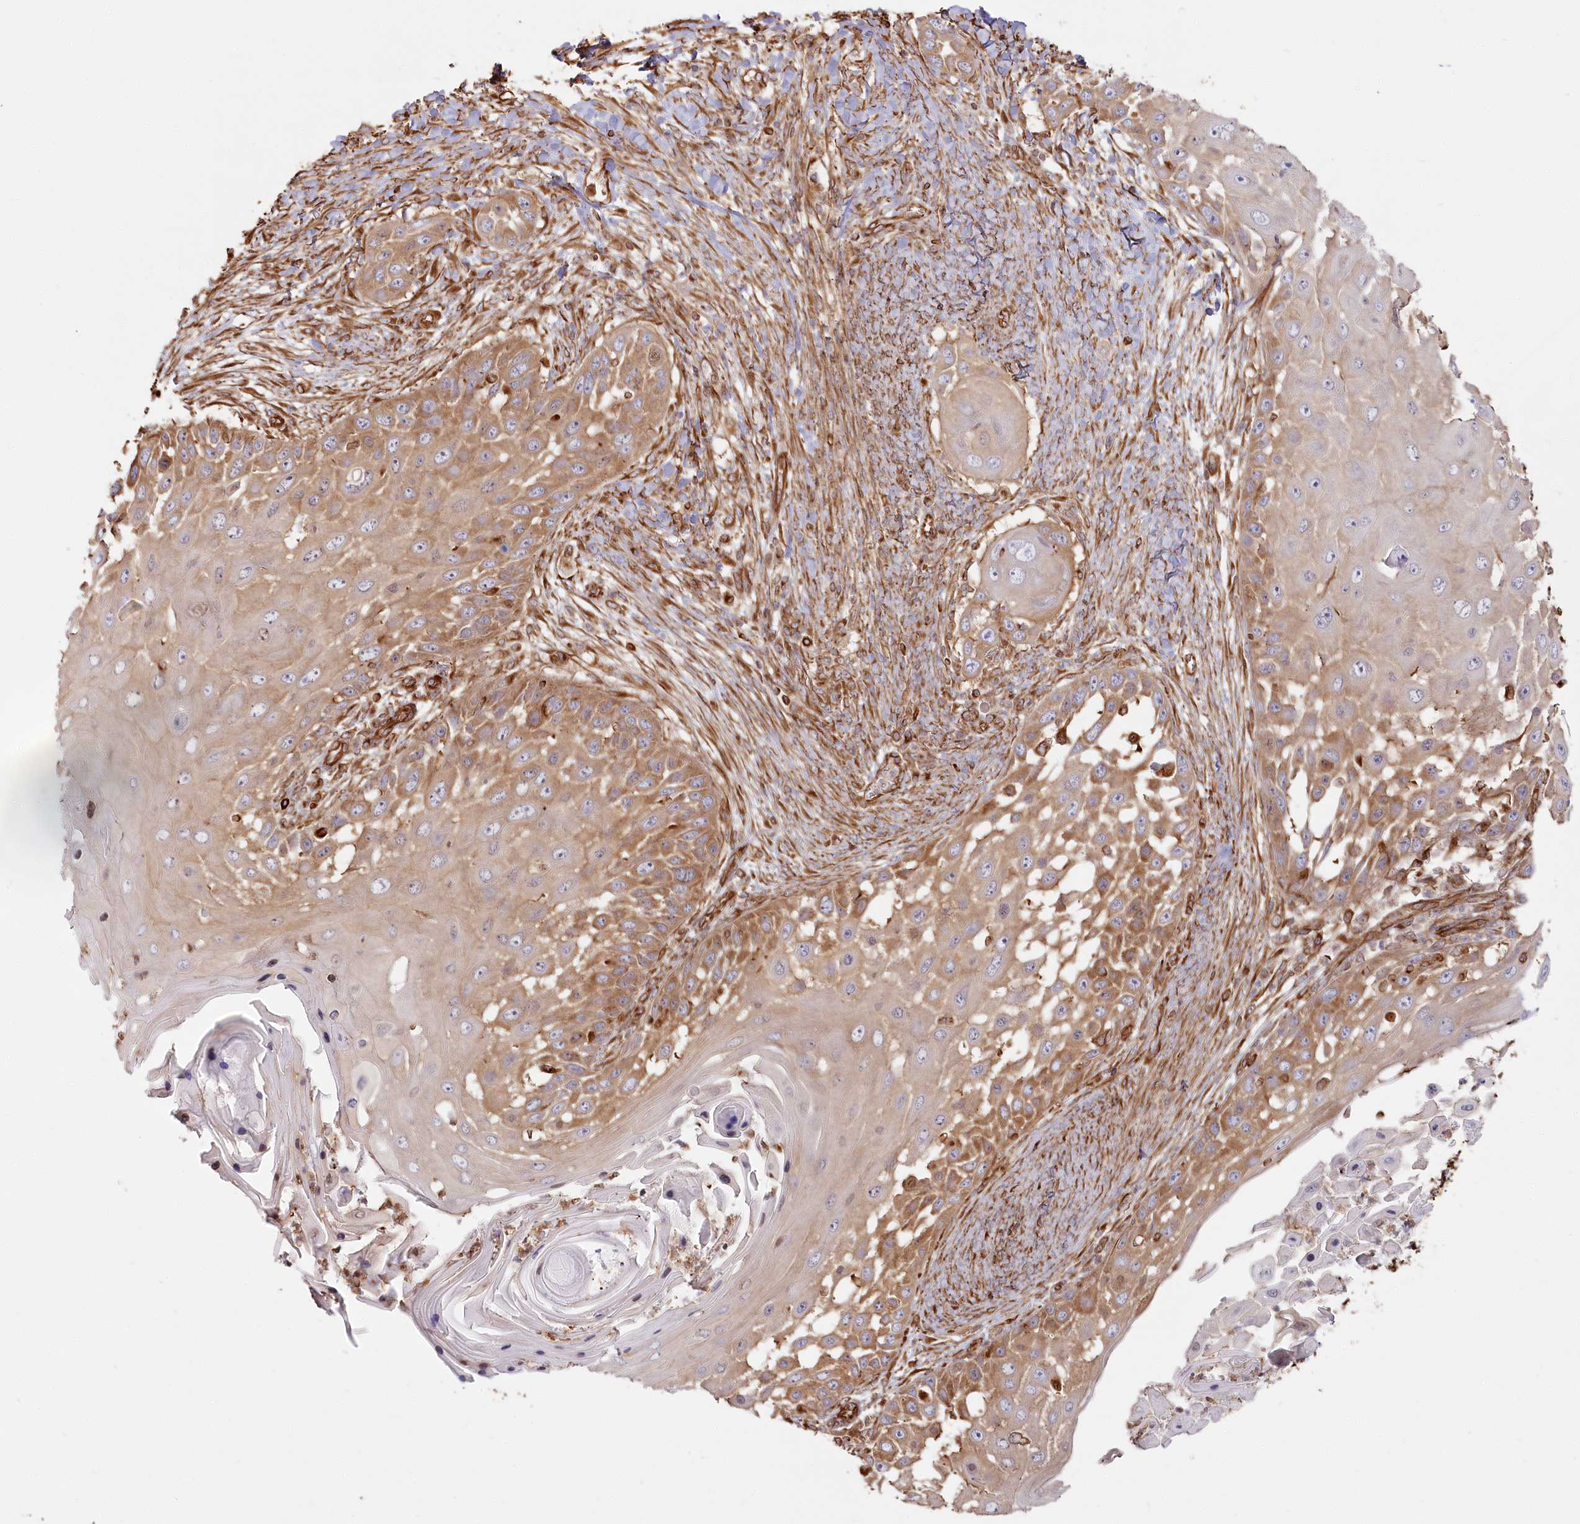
{"staining": {"intensity": "moderate", "quantity": ">75%", "location": "cytoplasmic/membranous"}, "tissue": "skin cancer", "cell_type": "Tumor cells", "image_type": "cancer", "snomed": [{"axis": "morphology", "description": "Squamous cell carcinoma, NOS"}, {"axis": "topography", "description": "Skin"}], "caption": "Immunohistochemistry of human skin cancer (squamous cell carcinoma) demonstrates medium levels of moderate cytoplasmic/membranous staining in about >75% of tumor cells. (Brightfield microscopy of DAB IHC at high magnification).", "gene": "TTC1", "patient": {"sex": "female", "age": 44}}